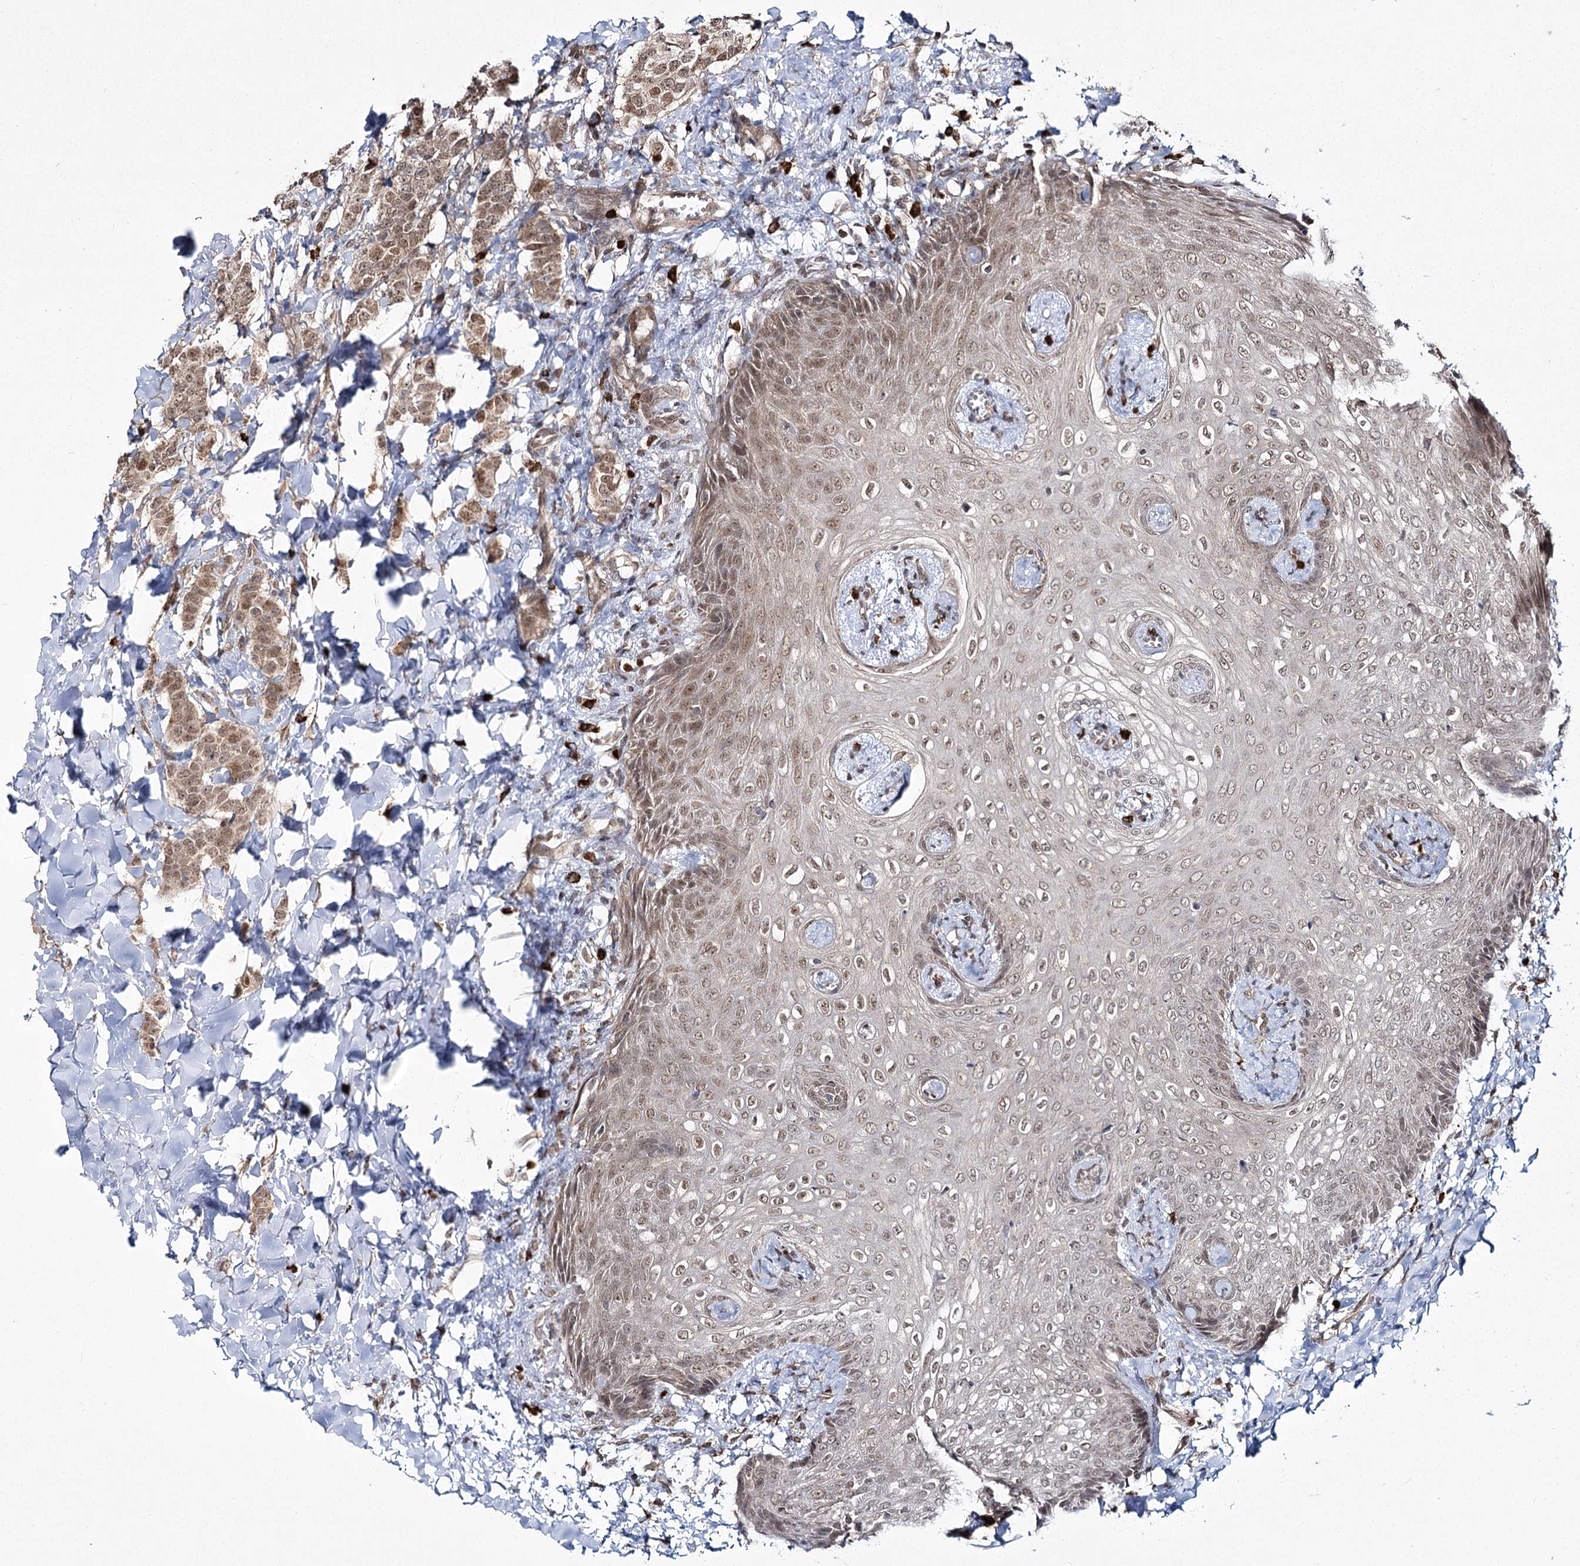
{"staining": {"intensity": "moderate", "quantity": "<25%", "location": "cytoplasmic/membranous,nuclear"}, "tissue": "breast cancer", "cell_type": "Tumor cells", "image_type": "cancer", "snomed": [{"axis": "morphology", "description": "Duct carcinoma"}, {"axis": "topography", "description": "Breast"}], "caption": "IHC histopathology image of intraductal carcinoma (breast) stained for a protein (brown), which shows low levels of moderate cytoplasmic/membranous and nuclear positivity in about <25% of tumor cells.", "gene": "TRNT1", "patient": {"sex": "female", "age": 40}}